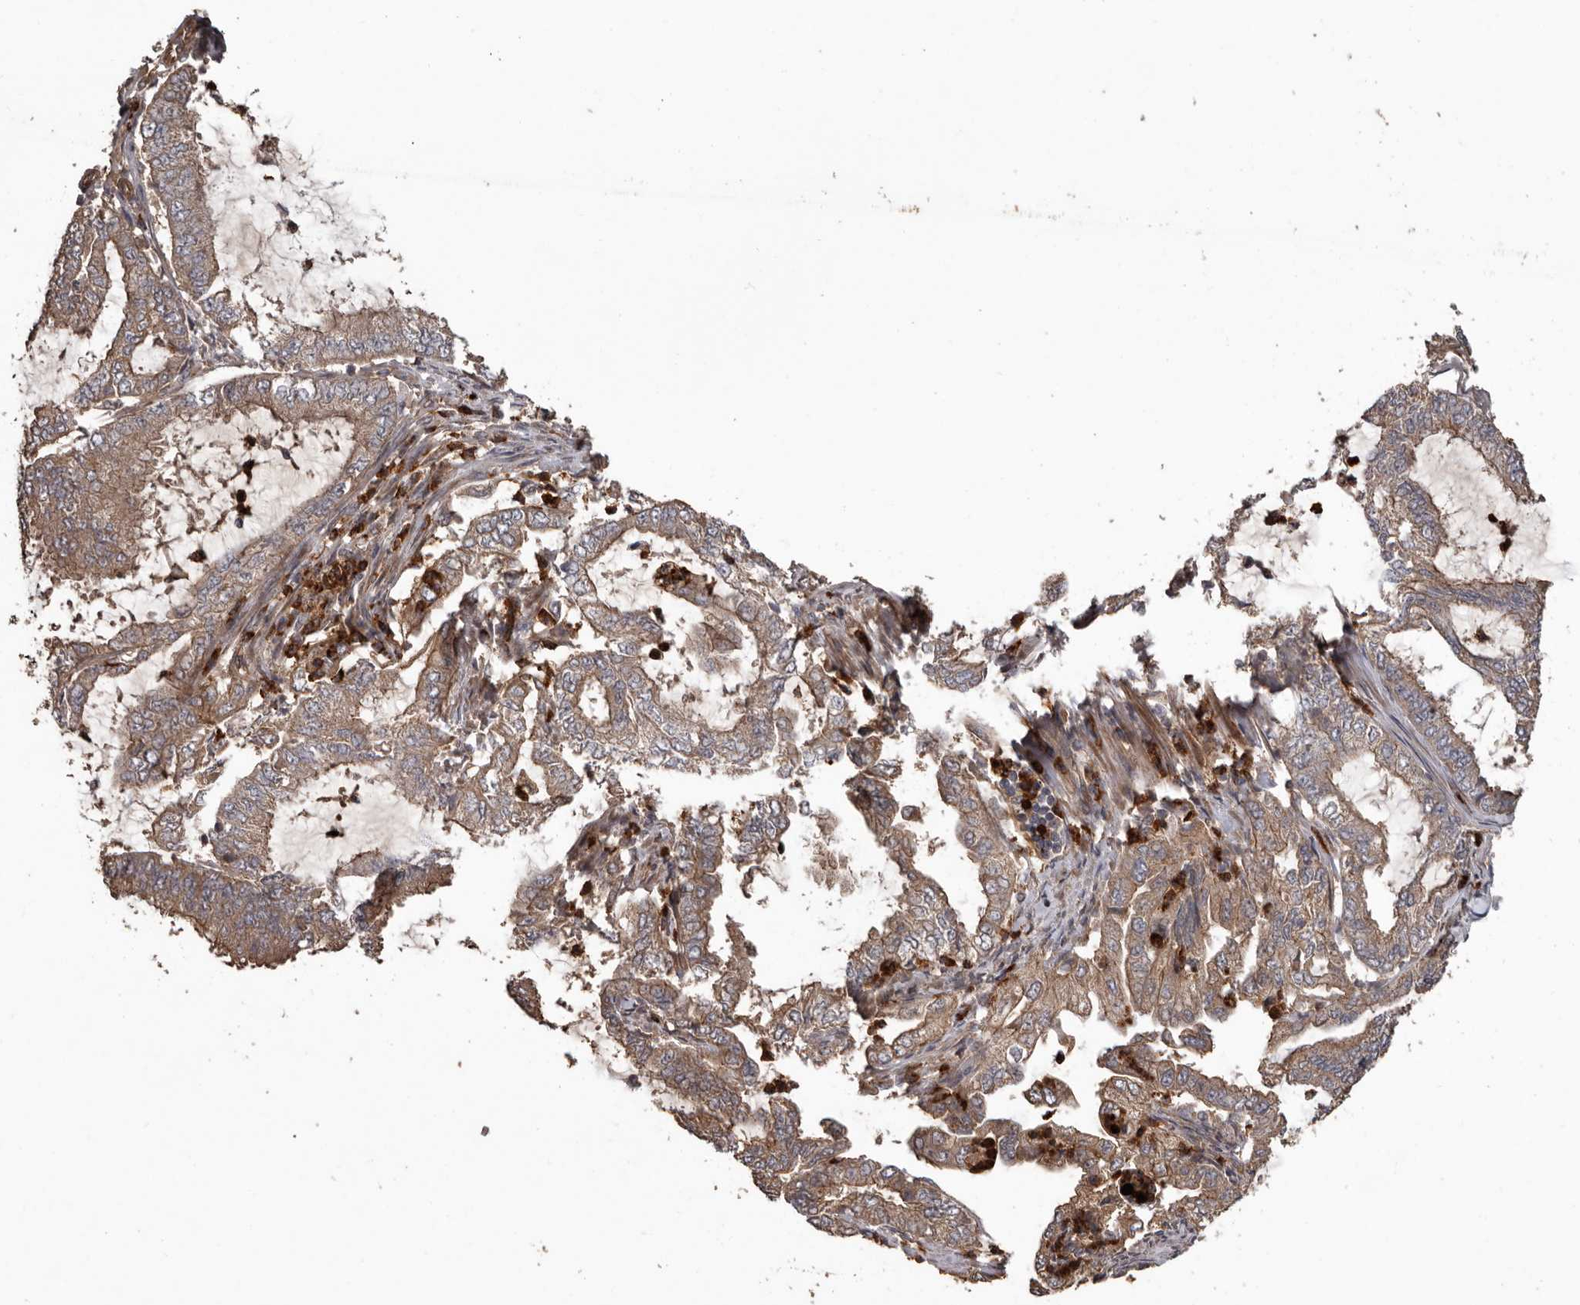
{"staining": {"intensity": "moderate", "quantity": ">75%", "location": "cytoplasmic/membranous"}, "tissue": "endometrial cancer", "cell_type": "Tumor cells", "image_type": "cancer", "snomed": [{"axis": "morphology", "description": "Adenocarcinoma, NOS"}, {"axis": "topography", "description": "Endometrium"}], "caption": "Moderate cytoplasmic/membranous protein positivity is seen in approximately >75% of tumor cells in adenocarcinoma (endometrial).", "gene": "ARHGEF5", "patient": {"sex": "female", "age": 49}}